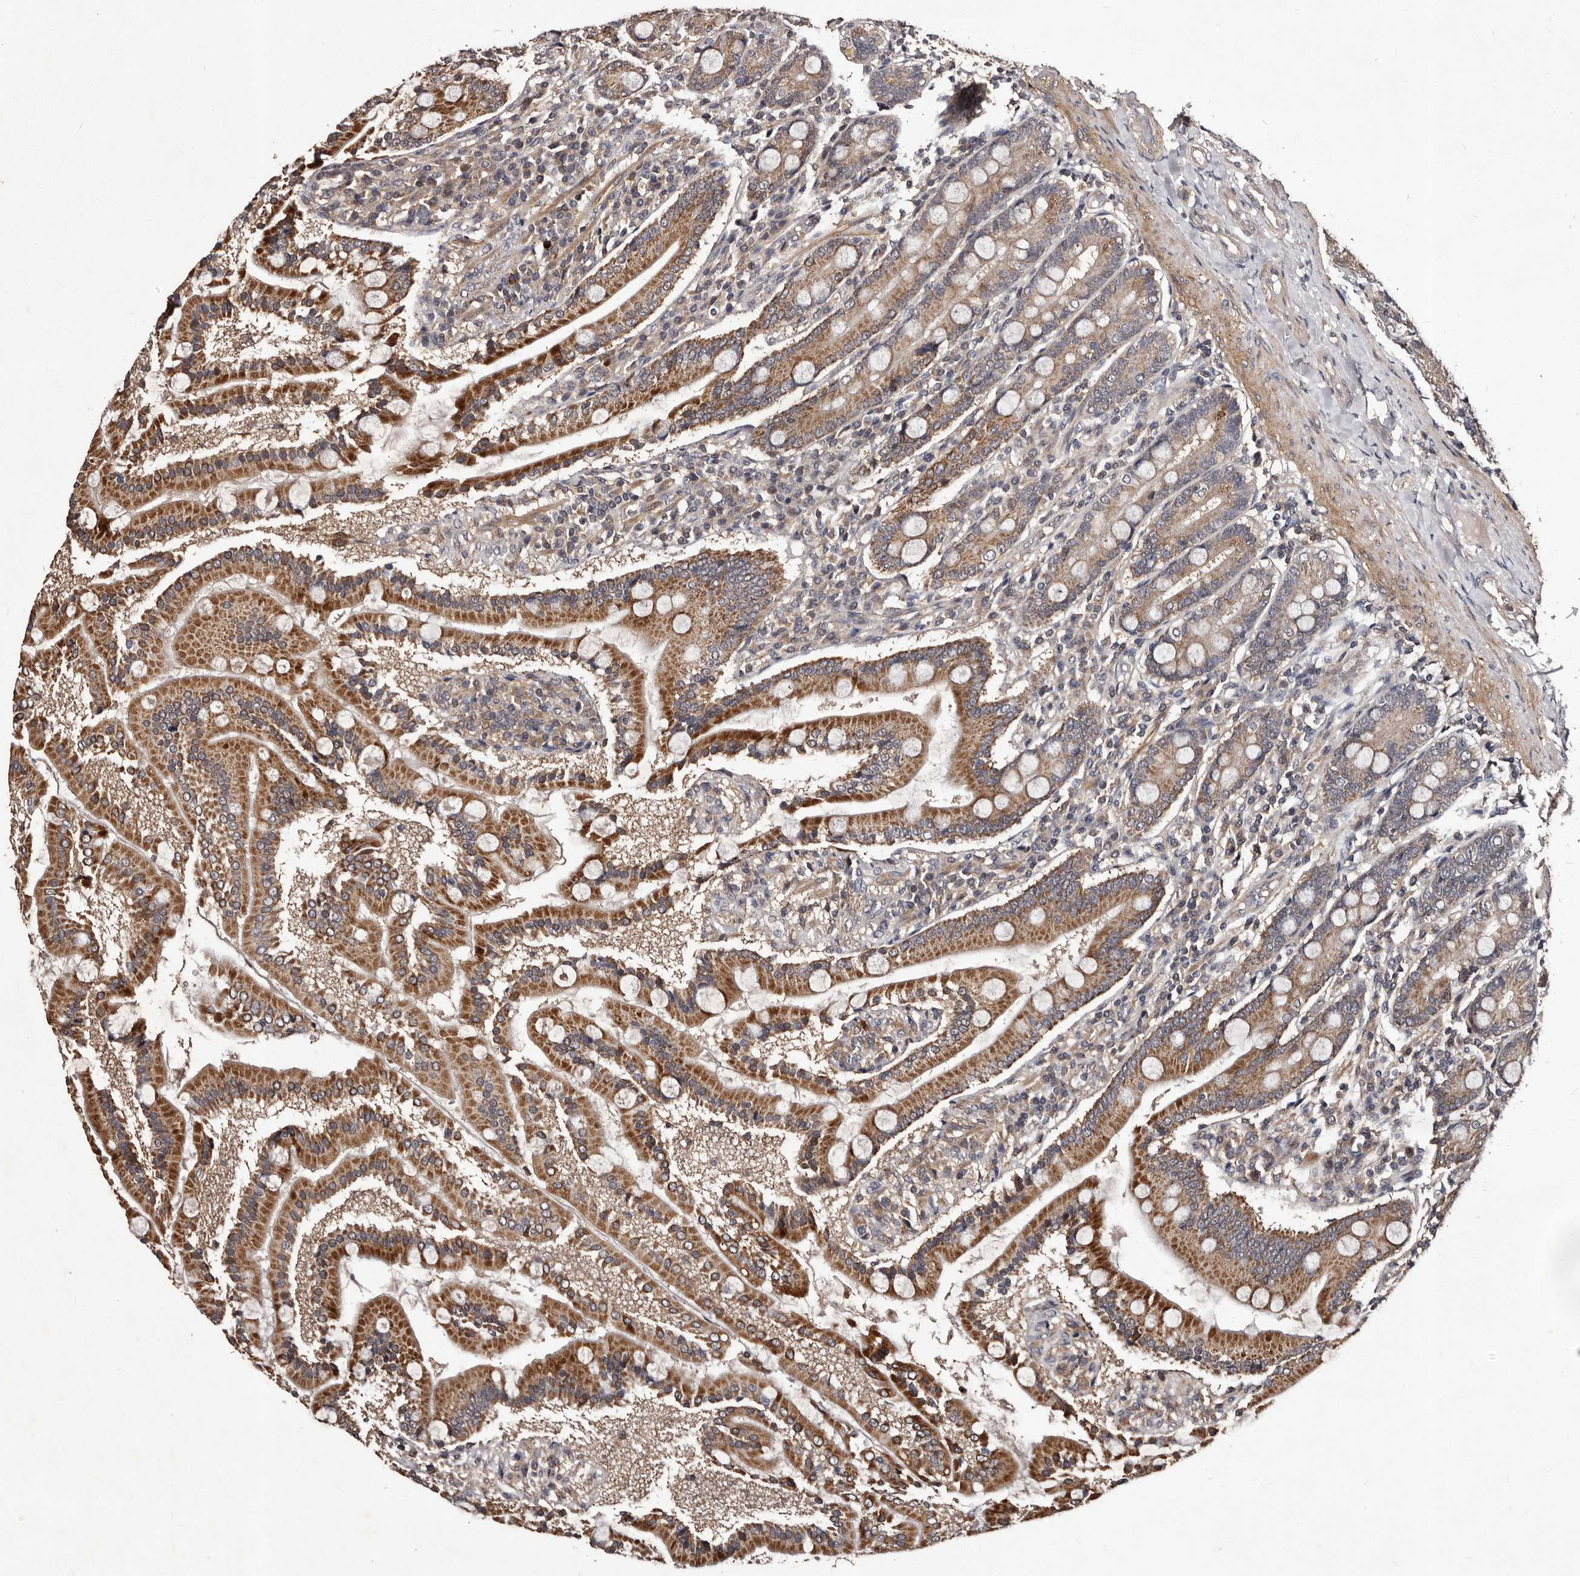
{"staining": {"intensity": "strong", "quantity": ">75%", "location": "cytoplasmic/membranous"}, "tissue": "duodenum", "cell_type": "Glandular cells", "image_type": "normal", "snomed": [{"axis": "morphology", "description": "Normal tissue, NOS"}, {"axis": "topography", "description": "Duodenum"}], "caption": "Immunohistochemical staining of benign human duodenum exhibits strong cytoplasmic/membranous protein positivity in about >75% of glandular cells. (Brightfield microscopy of DAB IHC at high magnification).", "gene": "MKRN3", "patient": {"sex": "male", "age": 50}}